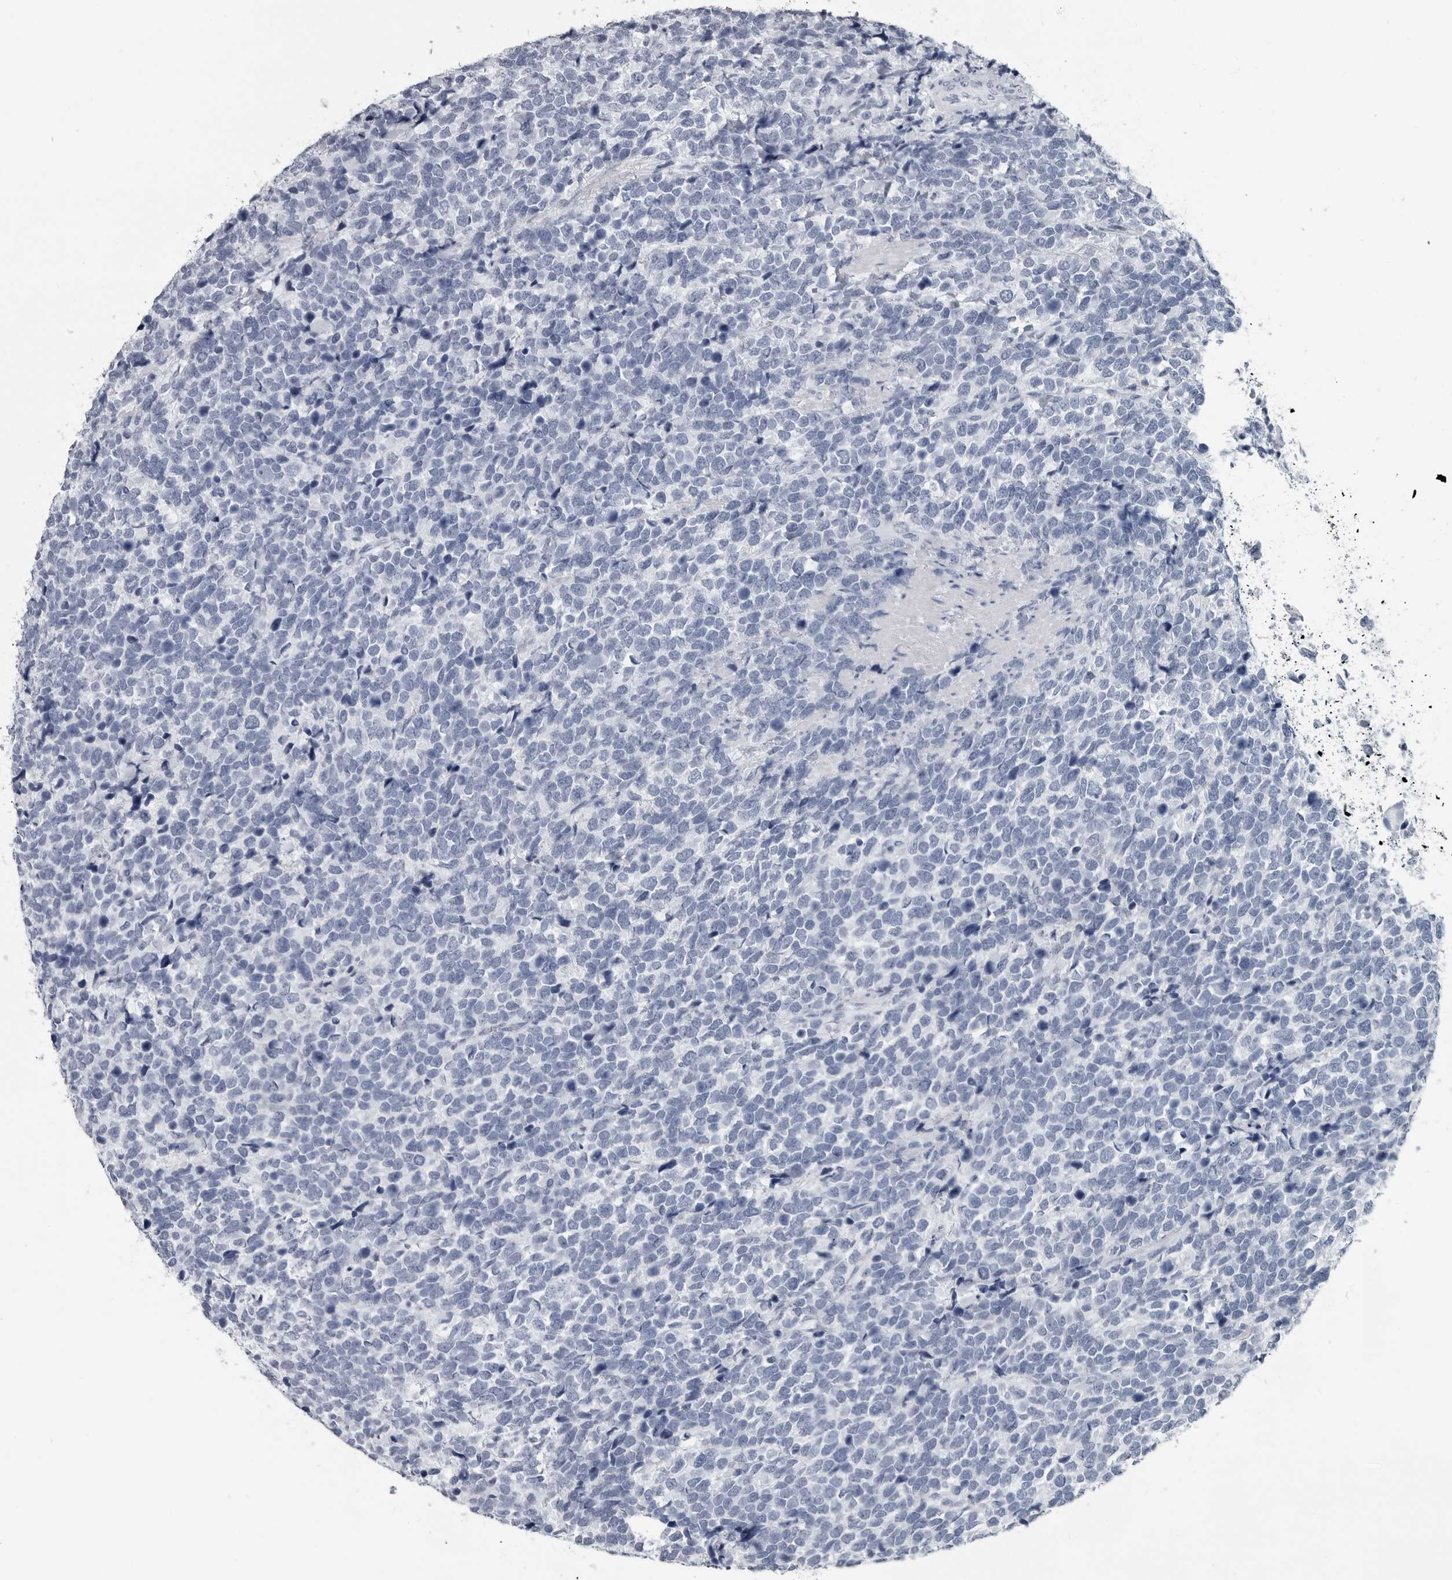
{"staining": {"intensity": "negative", "quantity": "none", "location": "none"}, "tissue": "urothelial cancer", "cell_type": "Tumor cells", "image_type": "cancer", "snomed": [{"axis": "morphology", "description": "Urothelial carcinoma, High grade"}, {"axis": "topography", "description": "Urinary bladder"}], "caption": "An immunohistochemistry micrograph of urothelial cancer is shown. There is no staining in tumor cells of urothelial cancer. (Stains: DAB (3,3'-diaminobenzidine) immunohistochemistry (IHC) with hematoxylin counter stain, Microscopy: brightfield microscopy at high magnification).", "gene": "AMPD1", "patient": {"sex": "female", "age": 82}}